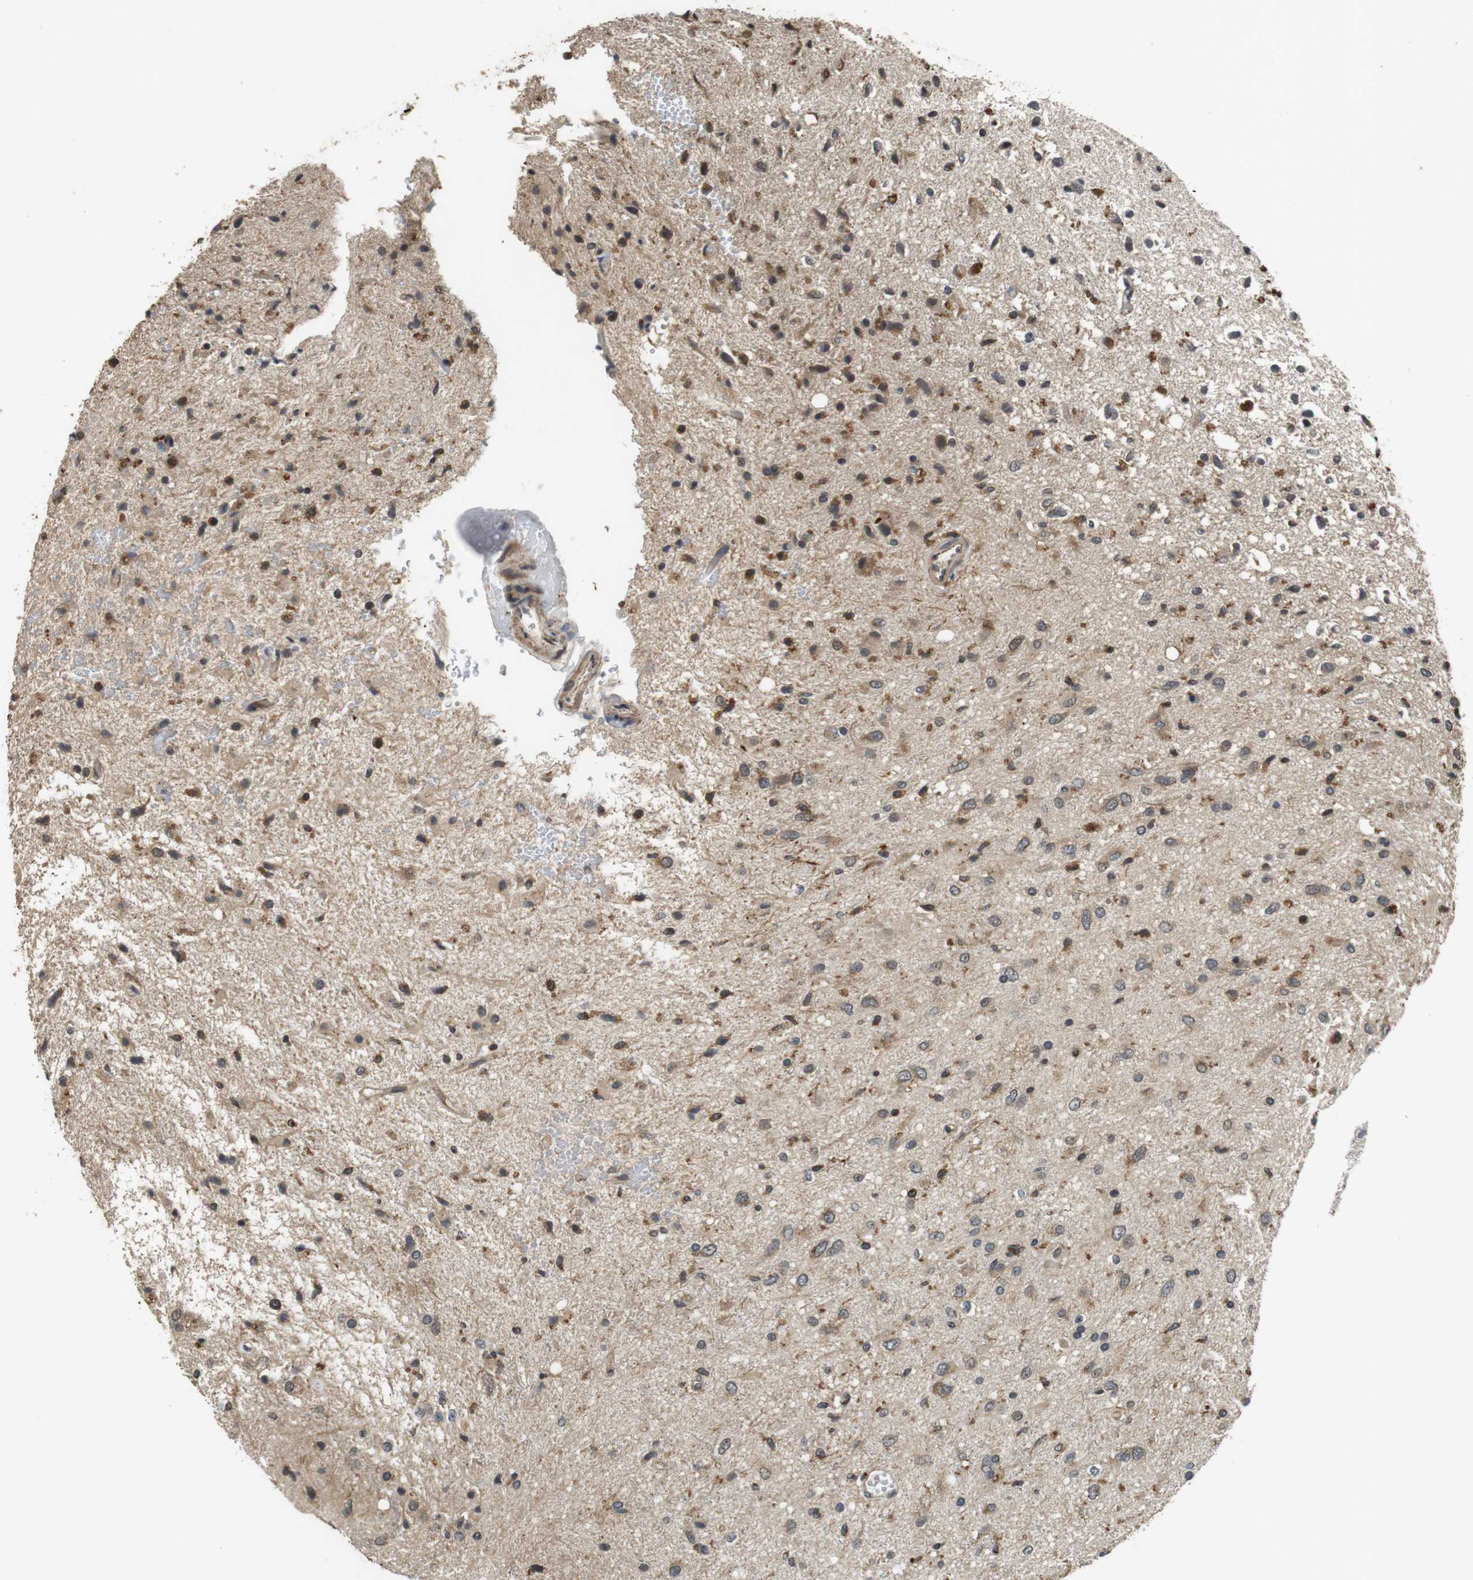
{"staining": {"intensity": "moderate", "quantity": "25%-75%", "location": "cytoplasmic/membranous"}, "tissue": "glioma", "cell_type": "Tumor cells", "image_type": "cancer", "snomed": [{"axis": "morphology", "description": "Glioma, malignant, Low grade"}, {"axis": "topography", "description": "Brain"}], "caption": "IHC image of neoplastic tissue: human glioma stained using IHC shows medium levels of moderate protein expression localized specifically in the cytoplasmic/membranous of tumor cells, appearing as a cytoplasmic/membranous brown color.", "gene": "FZD10", "patient": {"sex": "male", "age": 77}}